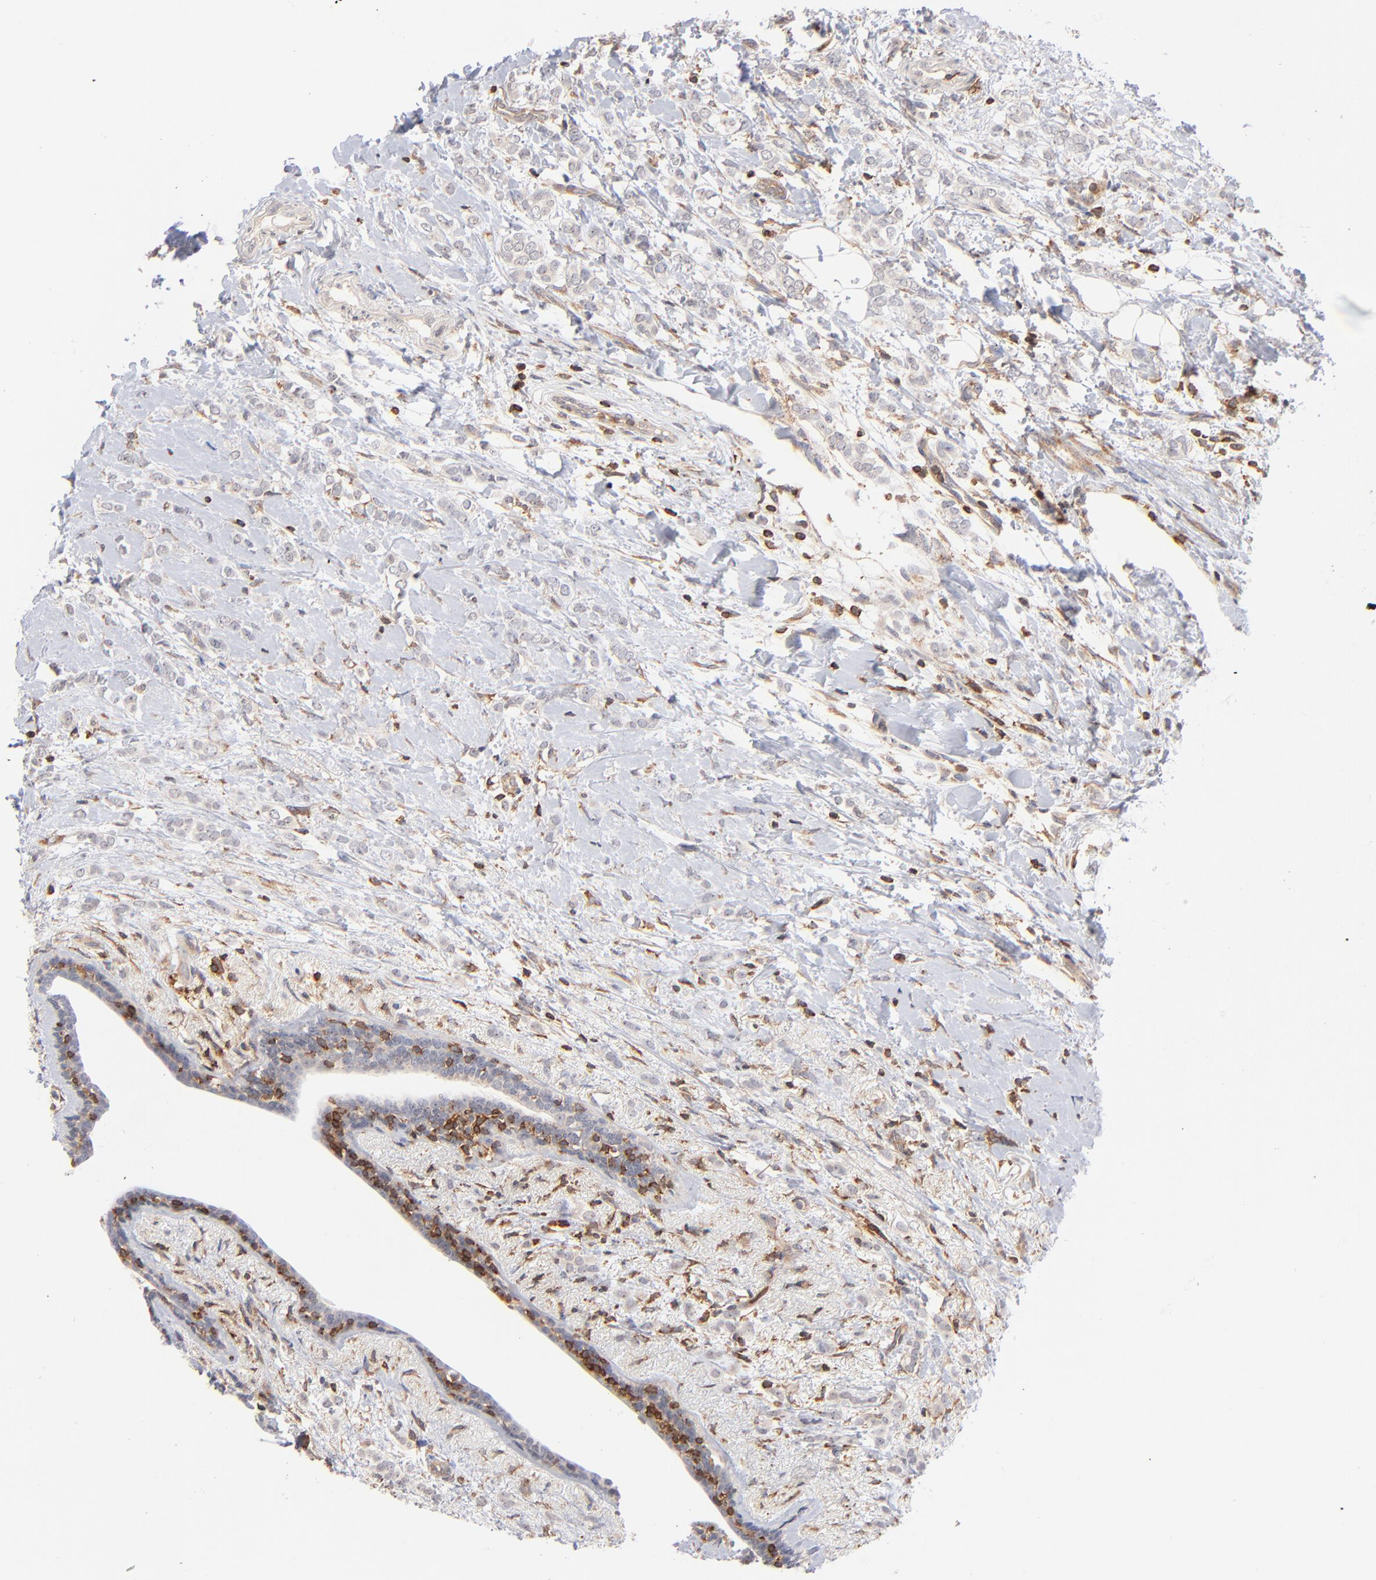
{"staining": {"intensity": "negative", "quantity": "none", "location": "none"}, "tissue": "breast cancer", "cell_type": "Tumor cells", "image_type": "cancer", "snomed": [{"axis": "morphology", "description": "Normal tissue, NOS"}, {"axis": "morphology", "description": "Lobular carcinoma"}, {"axis": "topography", "description": "Breast"}], "caption": "Lobular carcinoma (breast) was stained to show a protein in brown. There is no significant expression in tumor cells.", "gene": "WIPF1", "patient": {"sex": "female", "age": 47}}